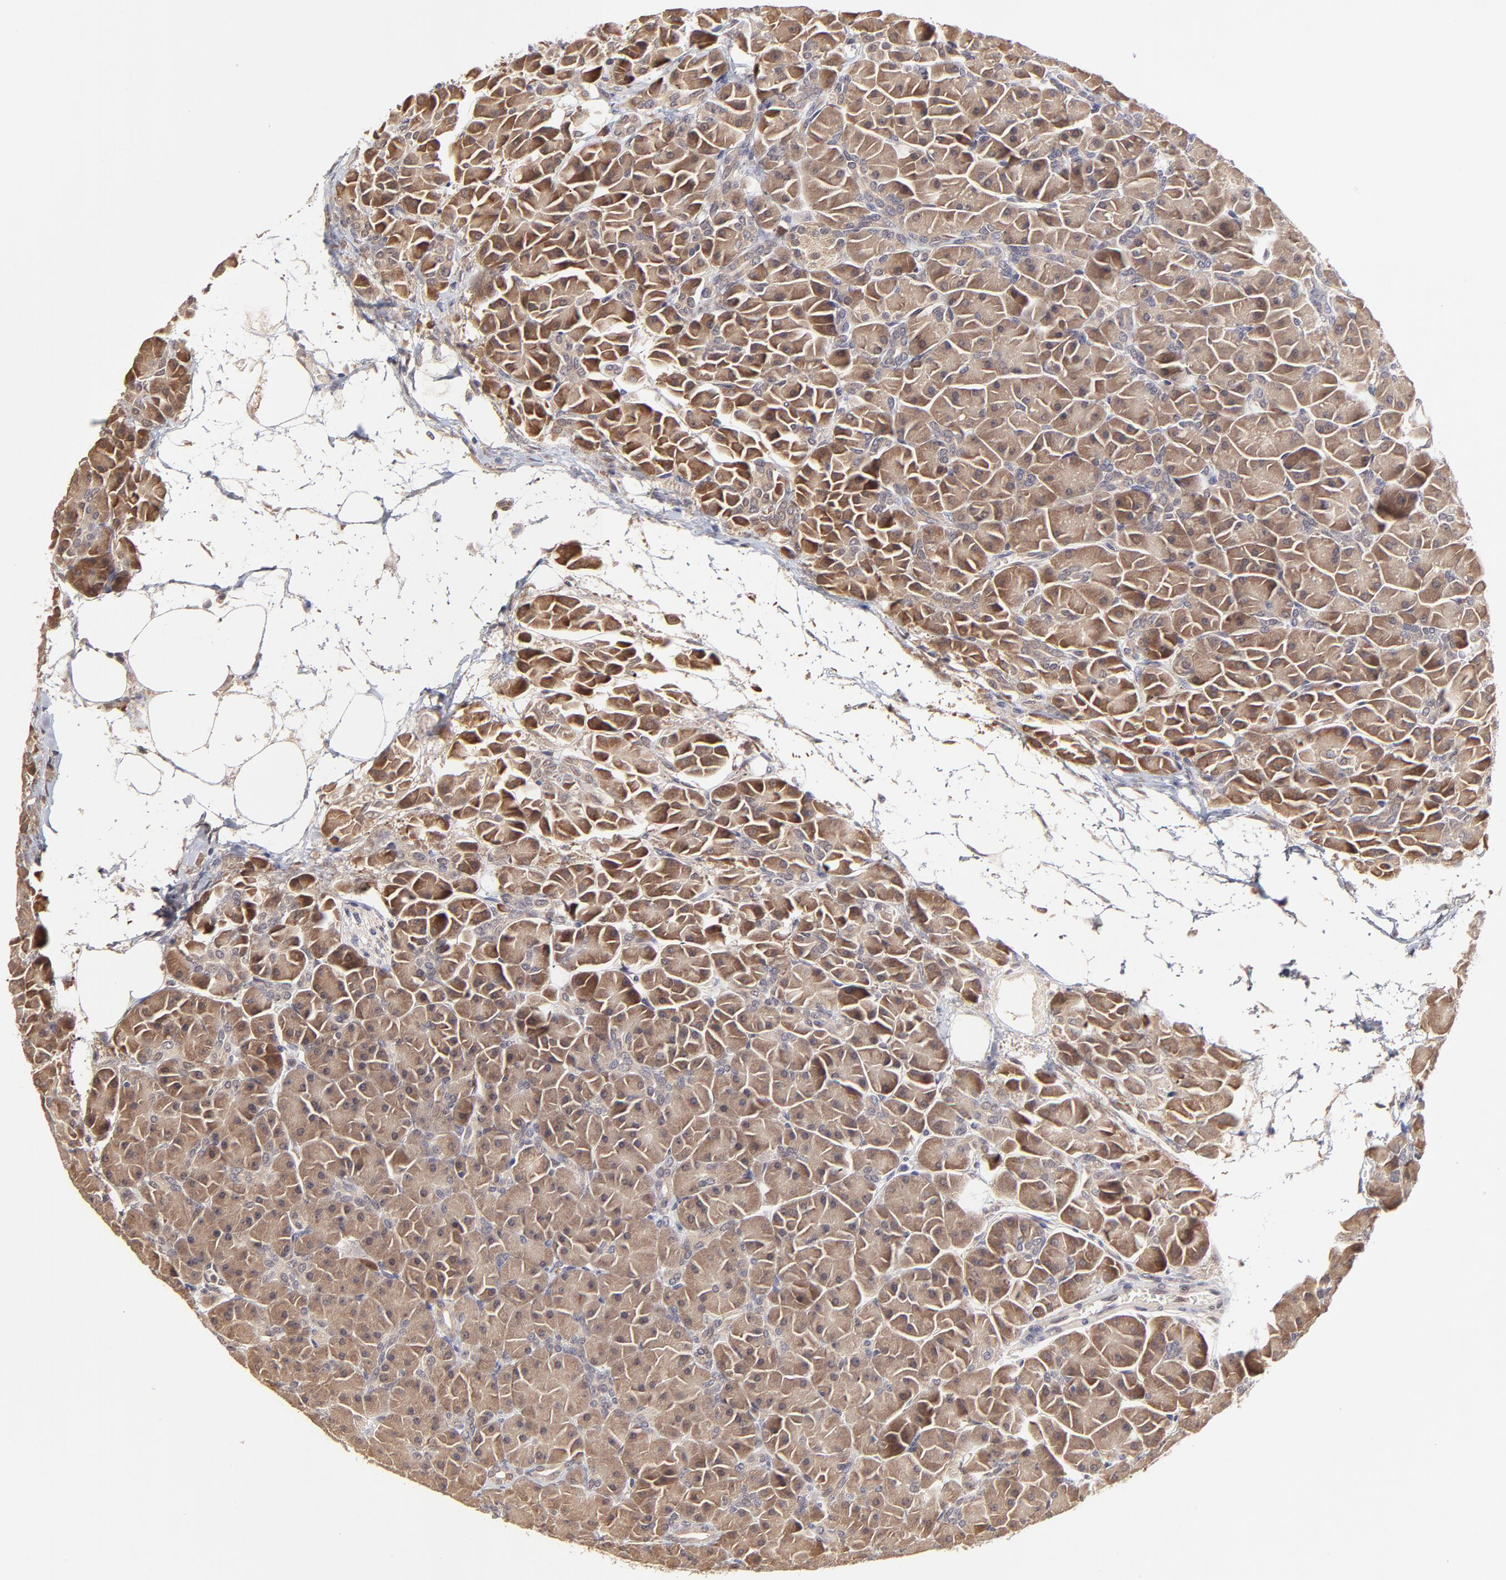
{"staining": {"intensity": "moderate", "quantity": ">75%", "location": "cytoplasmic/membranous"}, "tissue": "pancreas", "cell_type": "Exocrine glandular cells", "image_type": "normal", "snomed": [{"axis": "morphology", "description": "Normal tissue, NOS"}, {"axis": "topography", "description": "Pancreas"}], "caption": "A brown stain shows moderate cytoplasmic/membranous staining of a protein in exocrine glandular cells of unremarkable human pancreas. The staining was performed using DAB (3,3'-diaminobenzidine) to visualize the protein expression in brown, while the nuclei were stained in blue with hematoxylin (Magnification: 20x).", "gene": "ZNF10", "patient": {"sex": "male", "age": 66}}